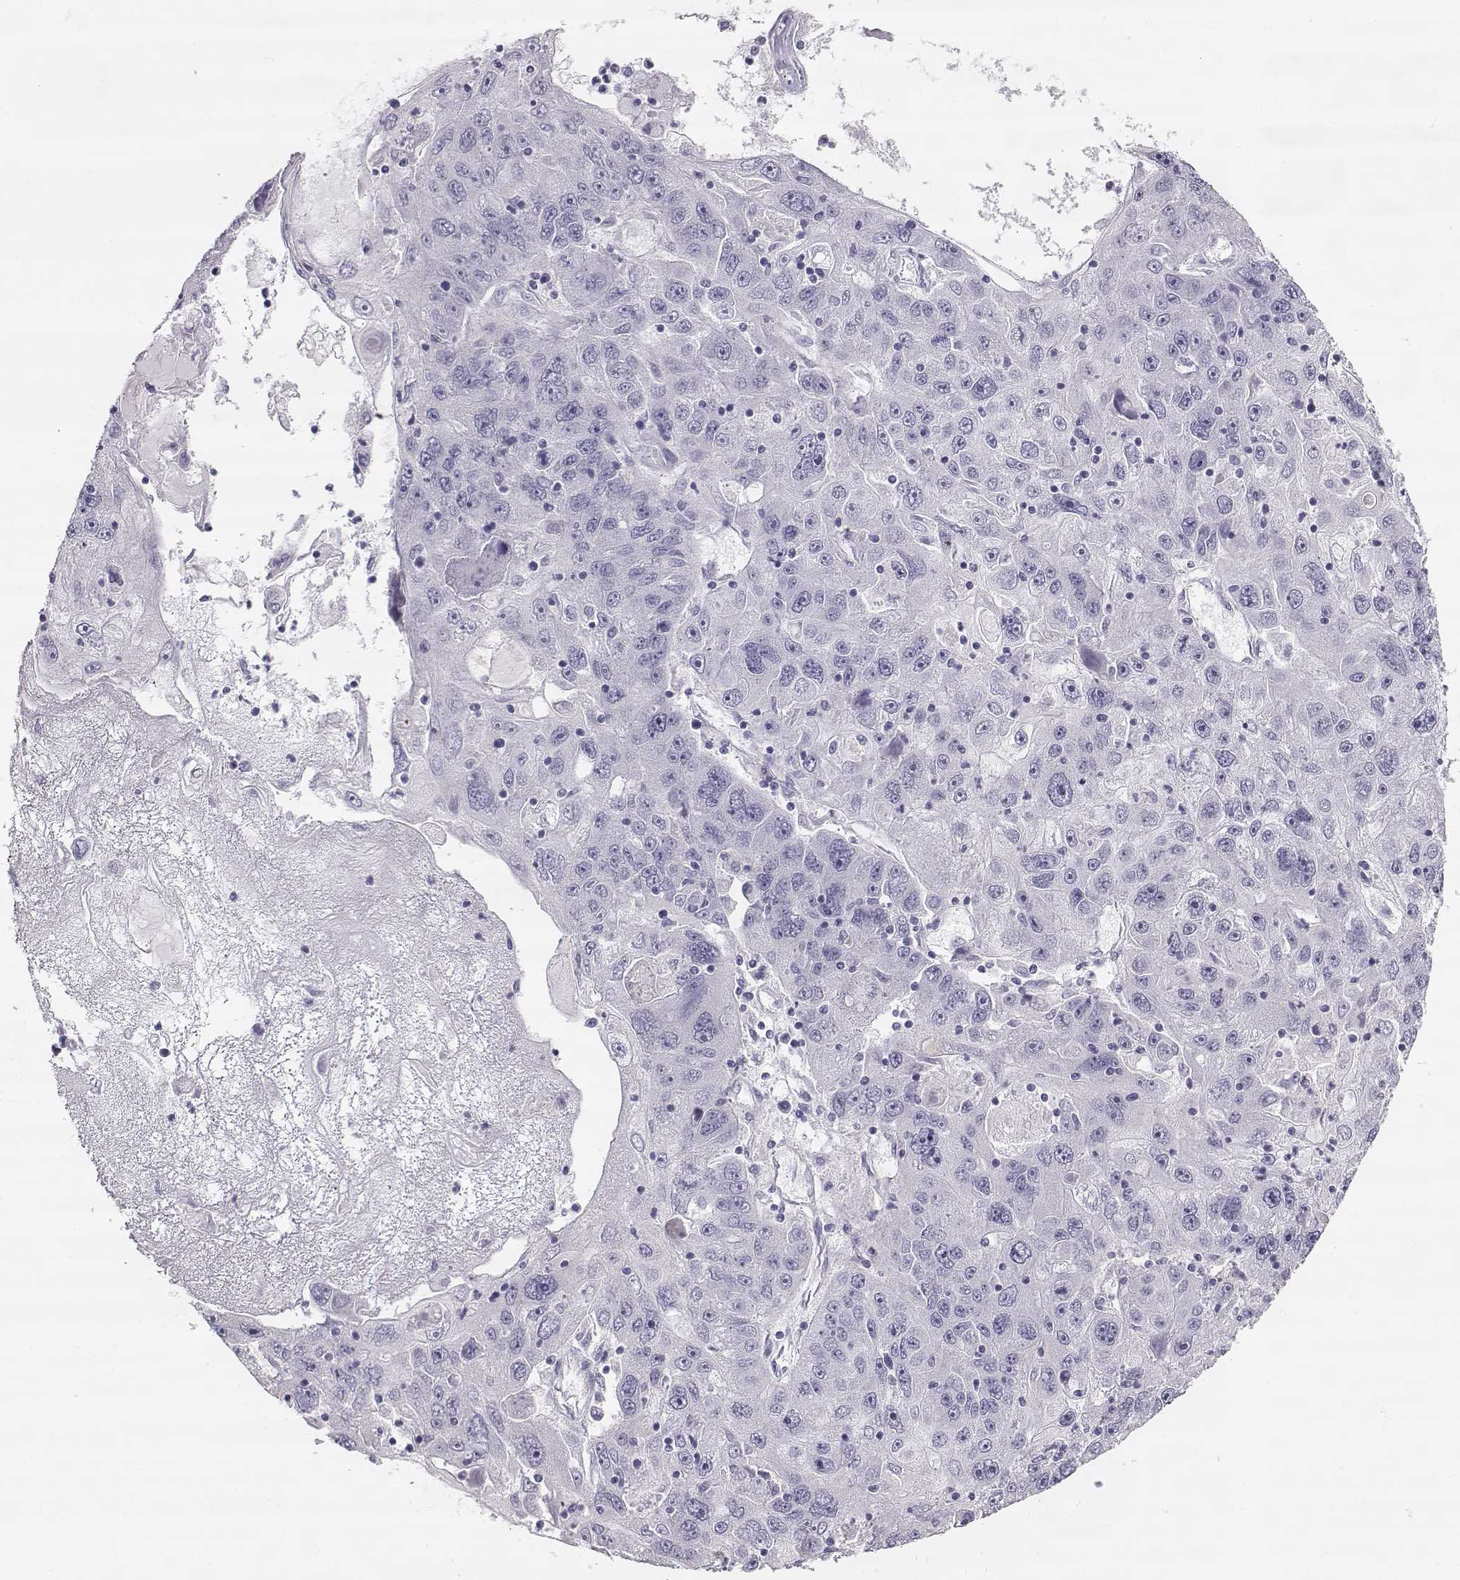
{"staining": {"intensity": "negative", "quantity": "none", "location": "none"}, "tissue": "stomach cancer", "cell_type": "Tumor cells", "image_type": "cancer", "snomed": [{"axis": "morphology", "description": "Adenocarcinoma, NOS"}, {"axis": "topography", "description": "Stomach"}], "caption": "This is an immunohistochemistry (IHC) photomicrograph of human stomach cancer. There is no positivity in tumor cells.", "gene": "GLIPR1L2", "patient": {"sex": "male", "age": 56}}